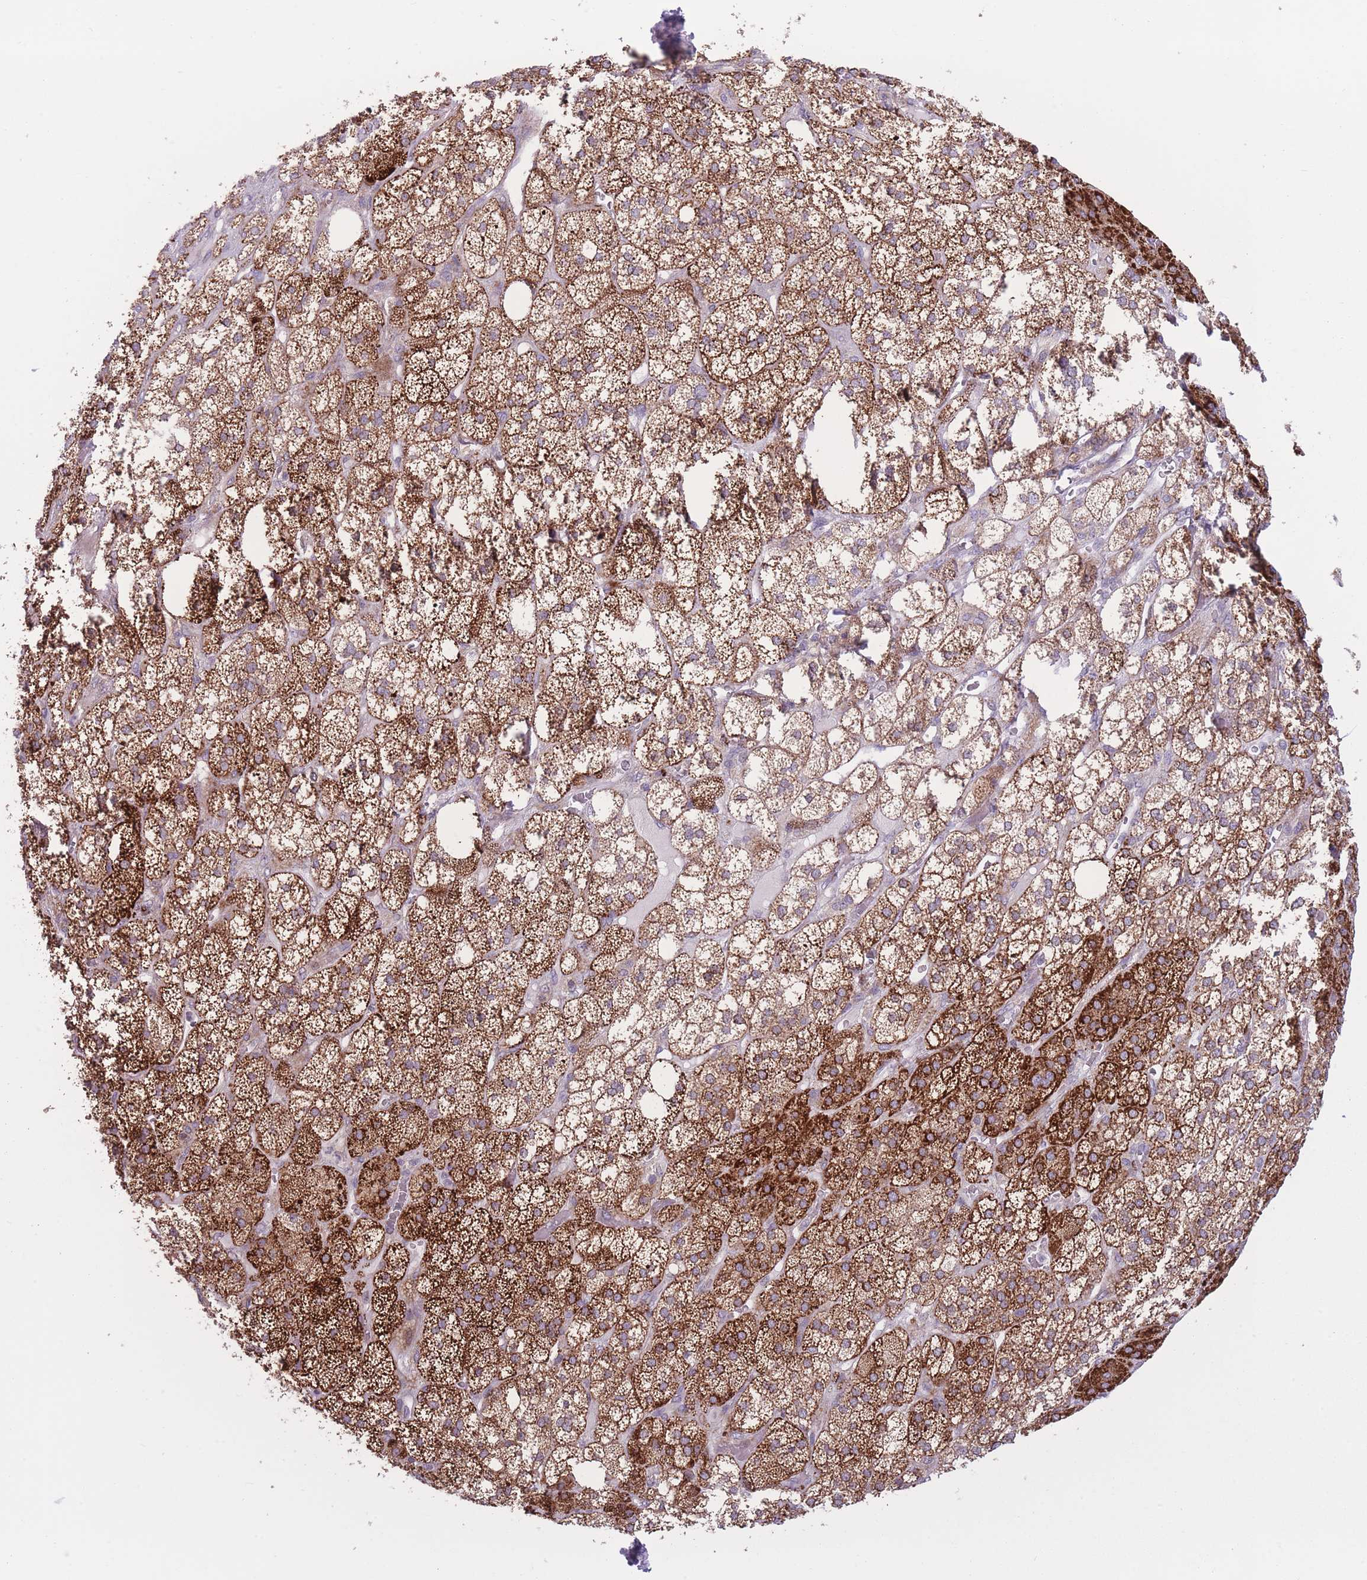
{"staining": {"intensity": "strong", "quantity": ">75%", "location": "cytoplasmic/membranous"}, "tissue": "adrenal gland", "cell_type": "Glandular cells", "image_type": "normal", "snomed": [{"axis": "morphology", "description": "Normal tissue, NOS"}, {"axis": "topography", "description": "Adrenal gland"}], "caption": "An image of human adrenal gland stained for a protein shows strong cytoplasmic/membranous brown staining in glandular cells.", "gene": "CCT6A", "patient": {"sex": "male", "age": 61}}